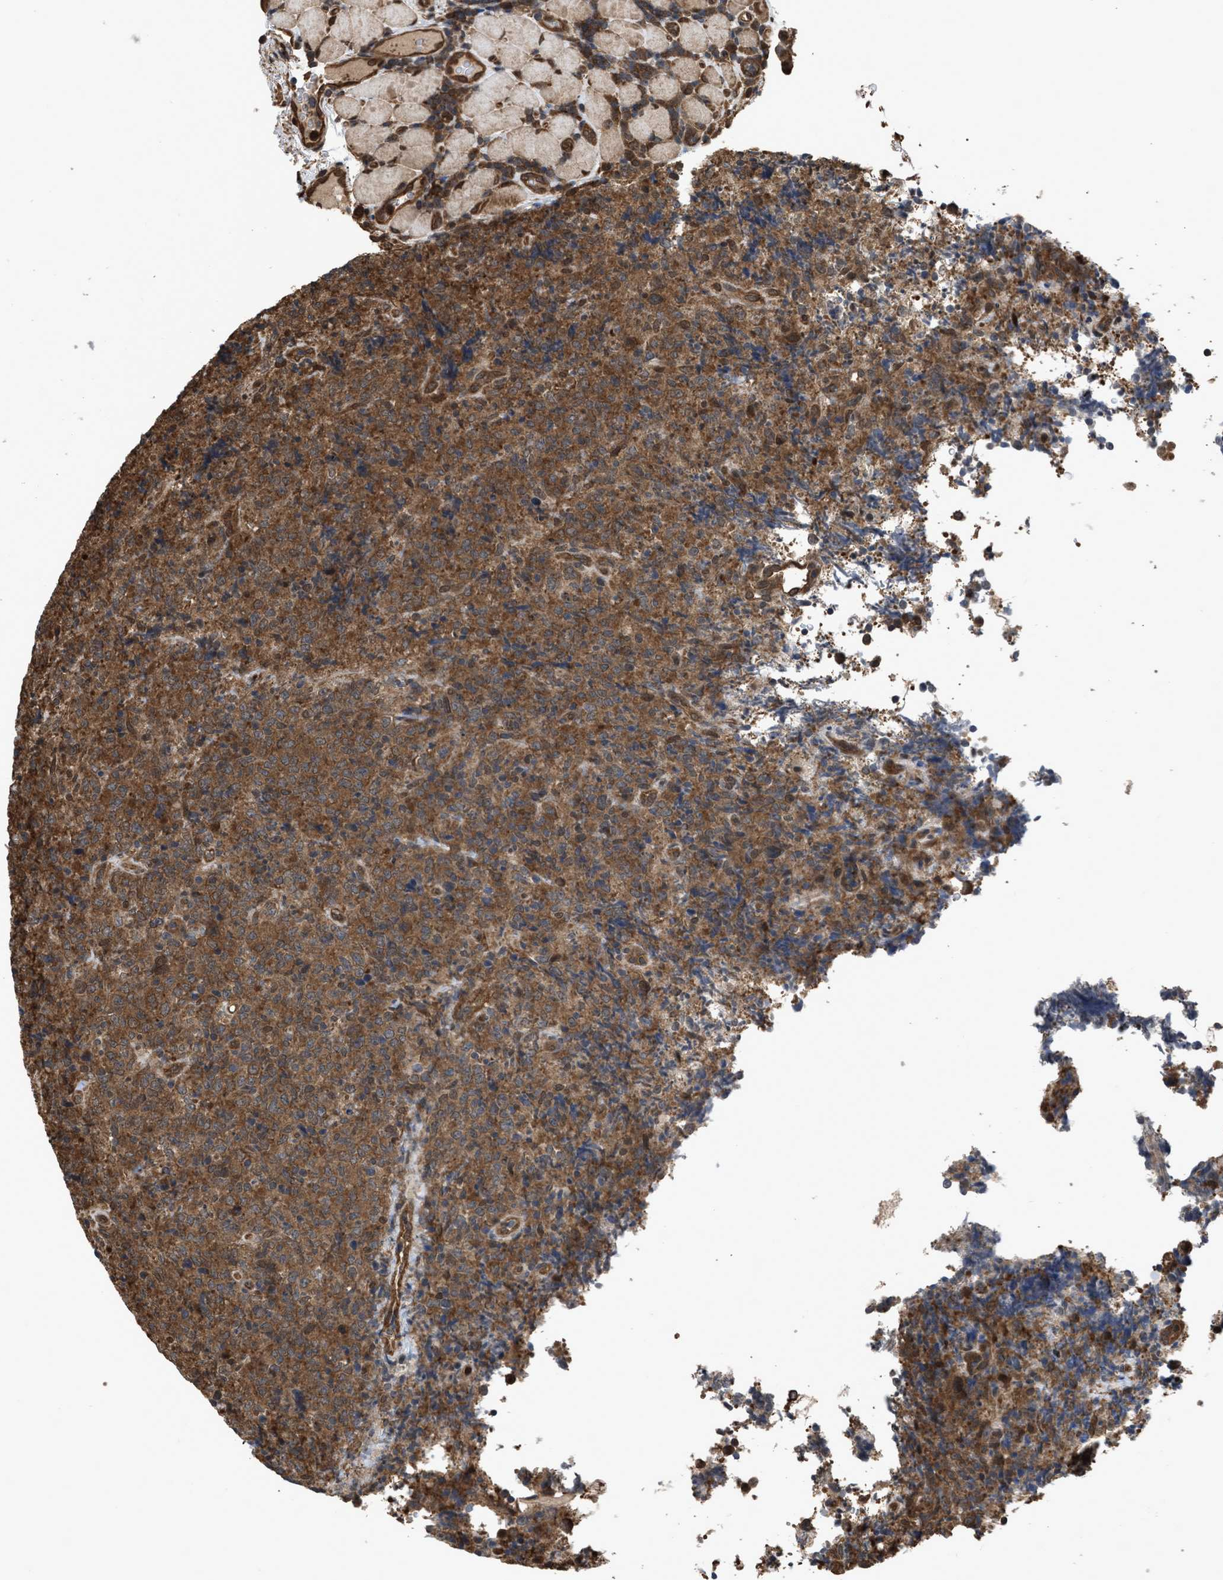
{"staining": {"intensity": "moderate", "quantity": ">75%", "location": "cytoplasmic/membranous"}, "tissue": "lymphoma", "cell_type": "Tumor cells", "image_type": "cancer", "snomed": [{"axis": "morphology", "description": "Malignant lymphoma, non-Hodgkin's type, High grade"}, {"axis": "topography", "description": "Tonsil"}], "caption": "Protein expression analysis of human high-grade malignant lymphoma, non-Hodgkin's type reveals moderate cytoplasmic/membranous staining in about >75% of tumor cells.", "gene": "YWHAG", "patient": {"sex": "female", "age": 36}}